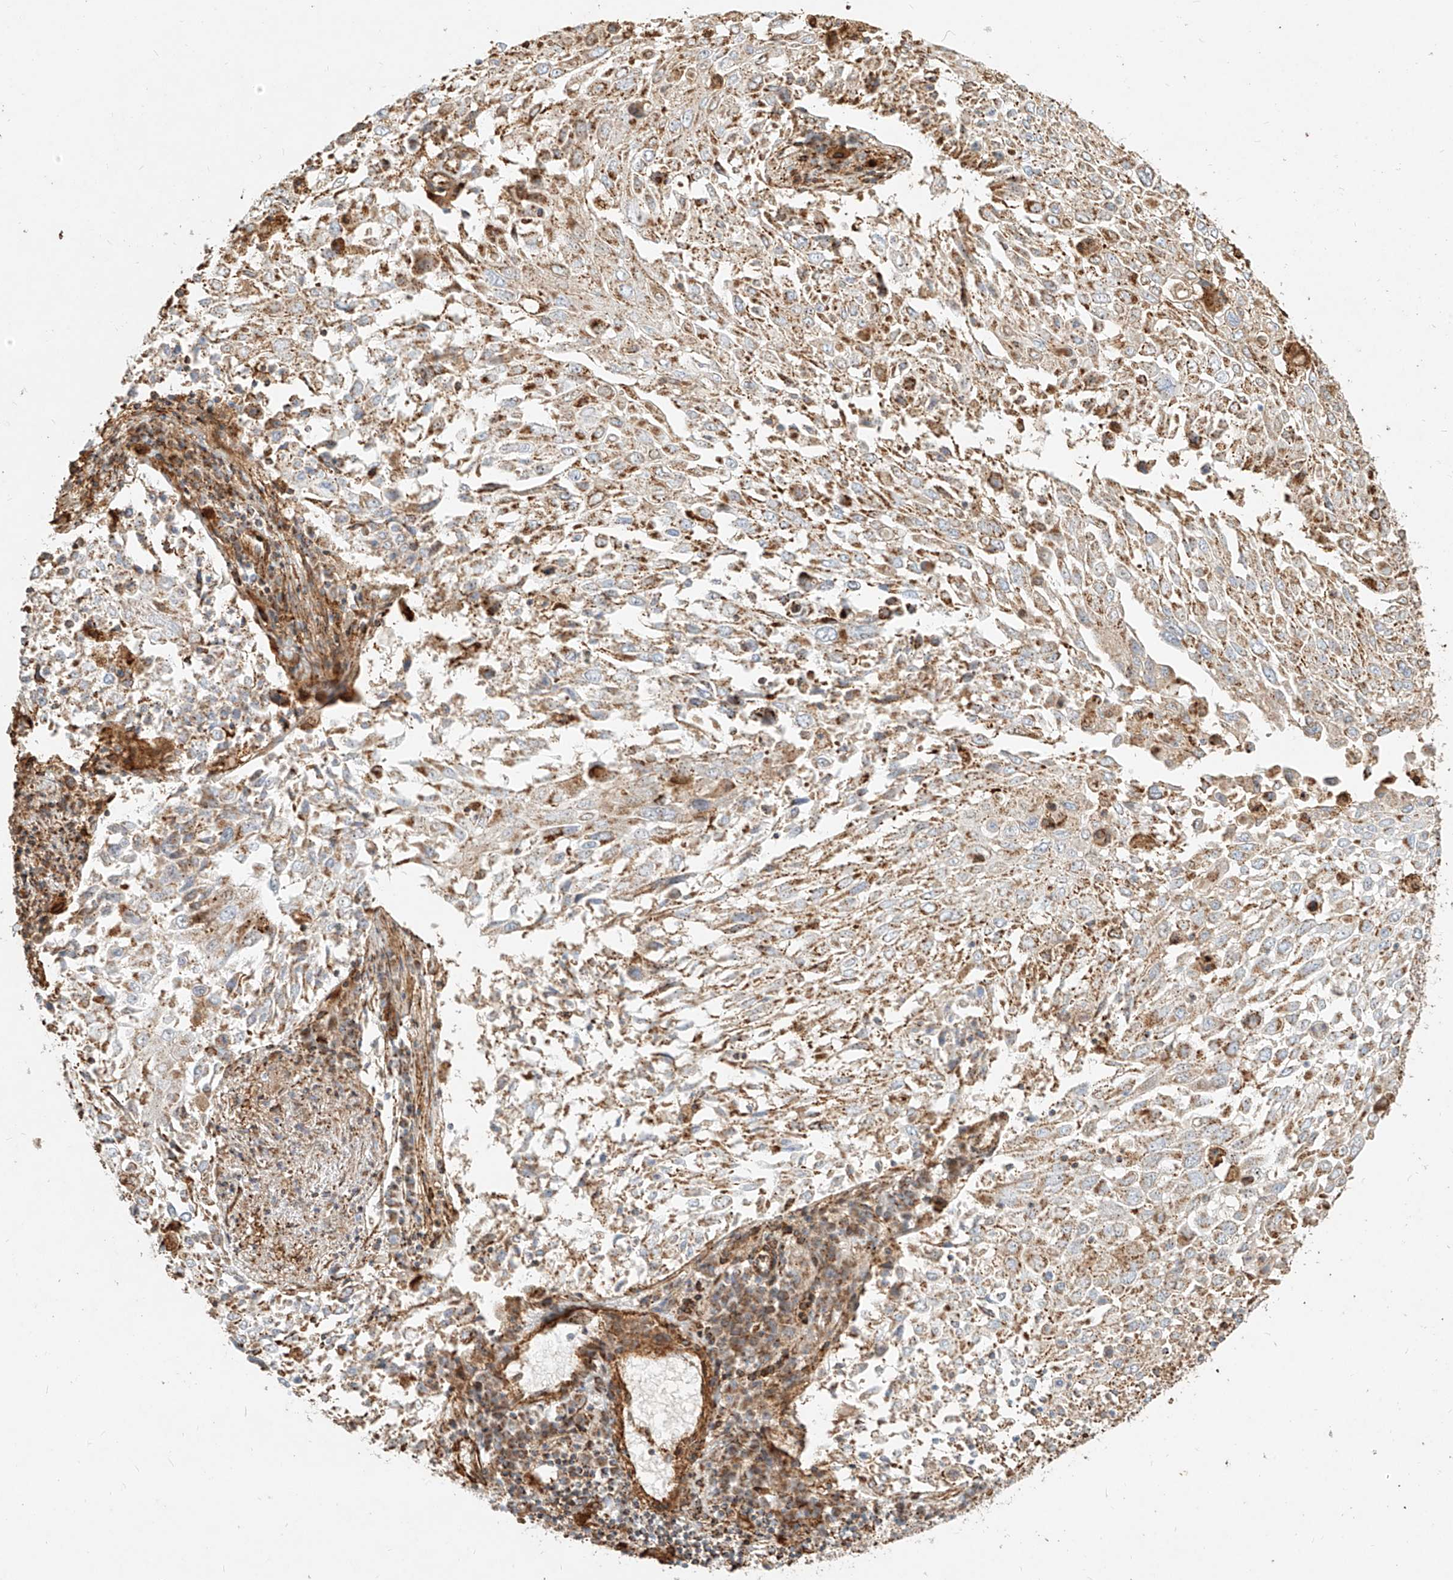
{"staining": {"intensity": "moderate", "quantity": "25%-75%", "location": "cytoplasmic/membranous"}, "tissue": "lung cancer", "cell_type": "Tumor cells", "image_type": "cancer", "snomed": [{"axis": "morphology", "description": "Squamous cell carcinoma, NOS"}, {"axis": "topography", "description": "Lung"}], "caption": "High-power microscopy captured an immunohistochemistry (IHC) micrograph of squamous cell carcinoma (lung), revealing moderate cytoplasmic/membranous expression in approximately 25%-75% of tumor cells. (brown staining indicates protein expression, while blue staining denotes nuclei).", "gene": "MTX2", "patient": {"sex": "male", "age": 65}}